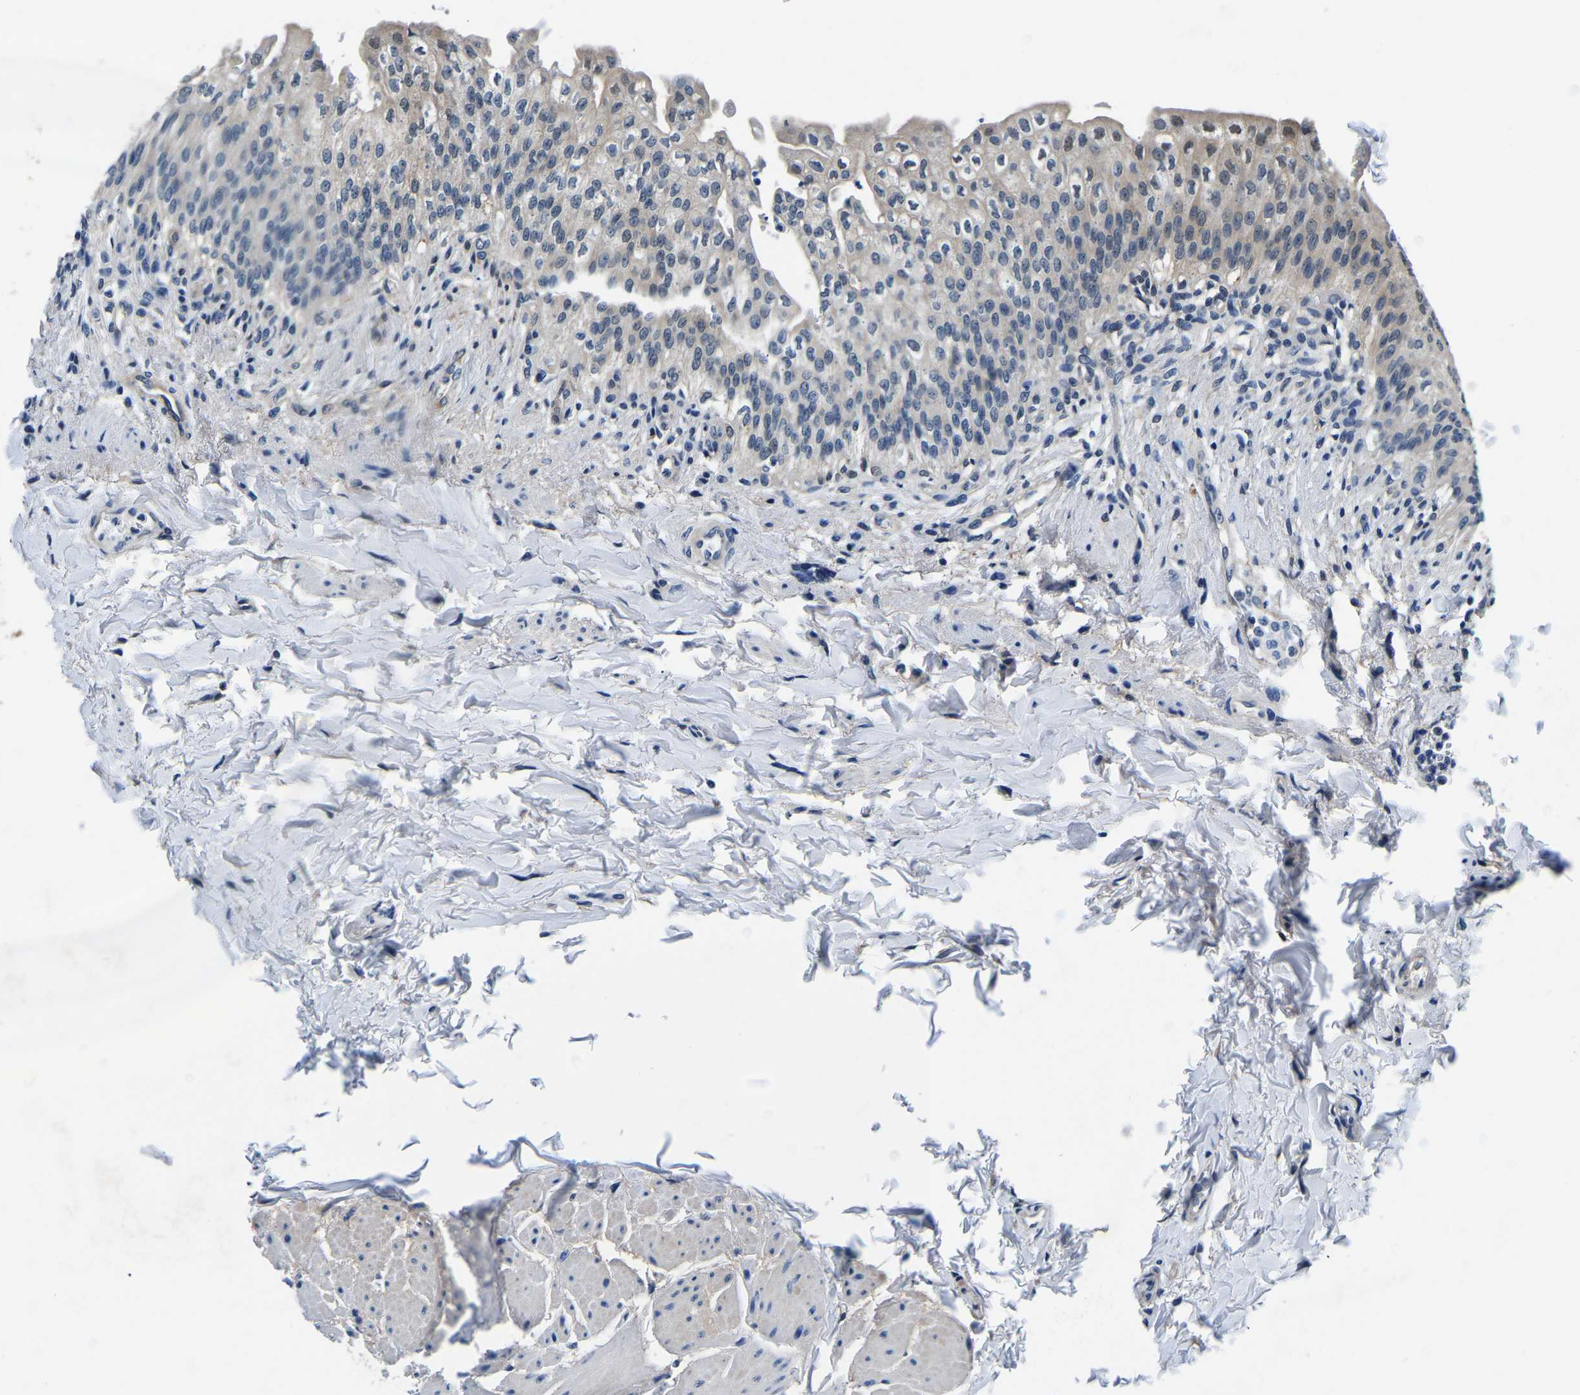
{"staining": {"intensity": "moderate", "quantity": "25%-75%", "location": "cytoplasmic/membranous"}, "tissue": "urinary bladder", "cell_type": "Urothelial cells", "image_type": "normal", "snomed": [{"axis": "morphology", "description": "Normal tissue, NOS"}, {"axis": "topography", "description": "Urinary bladder"}], "caption": "Protein staining reveals moderate cytoplasmic/membranous expression in approximately 25%-75% of urothelial cells in benign urinary bladder.", "gene": "ACO1", "patient": {"sex": "female", "age": 60}}